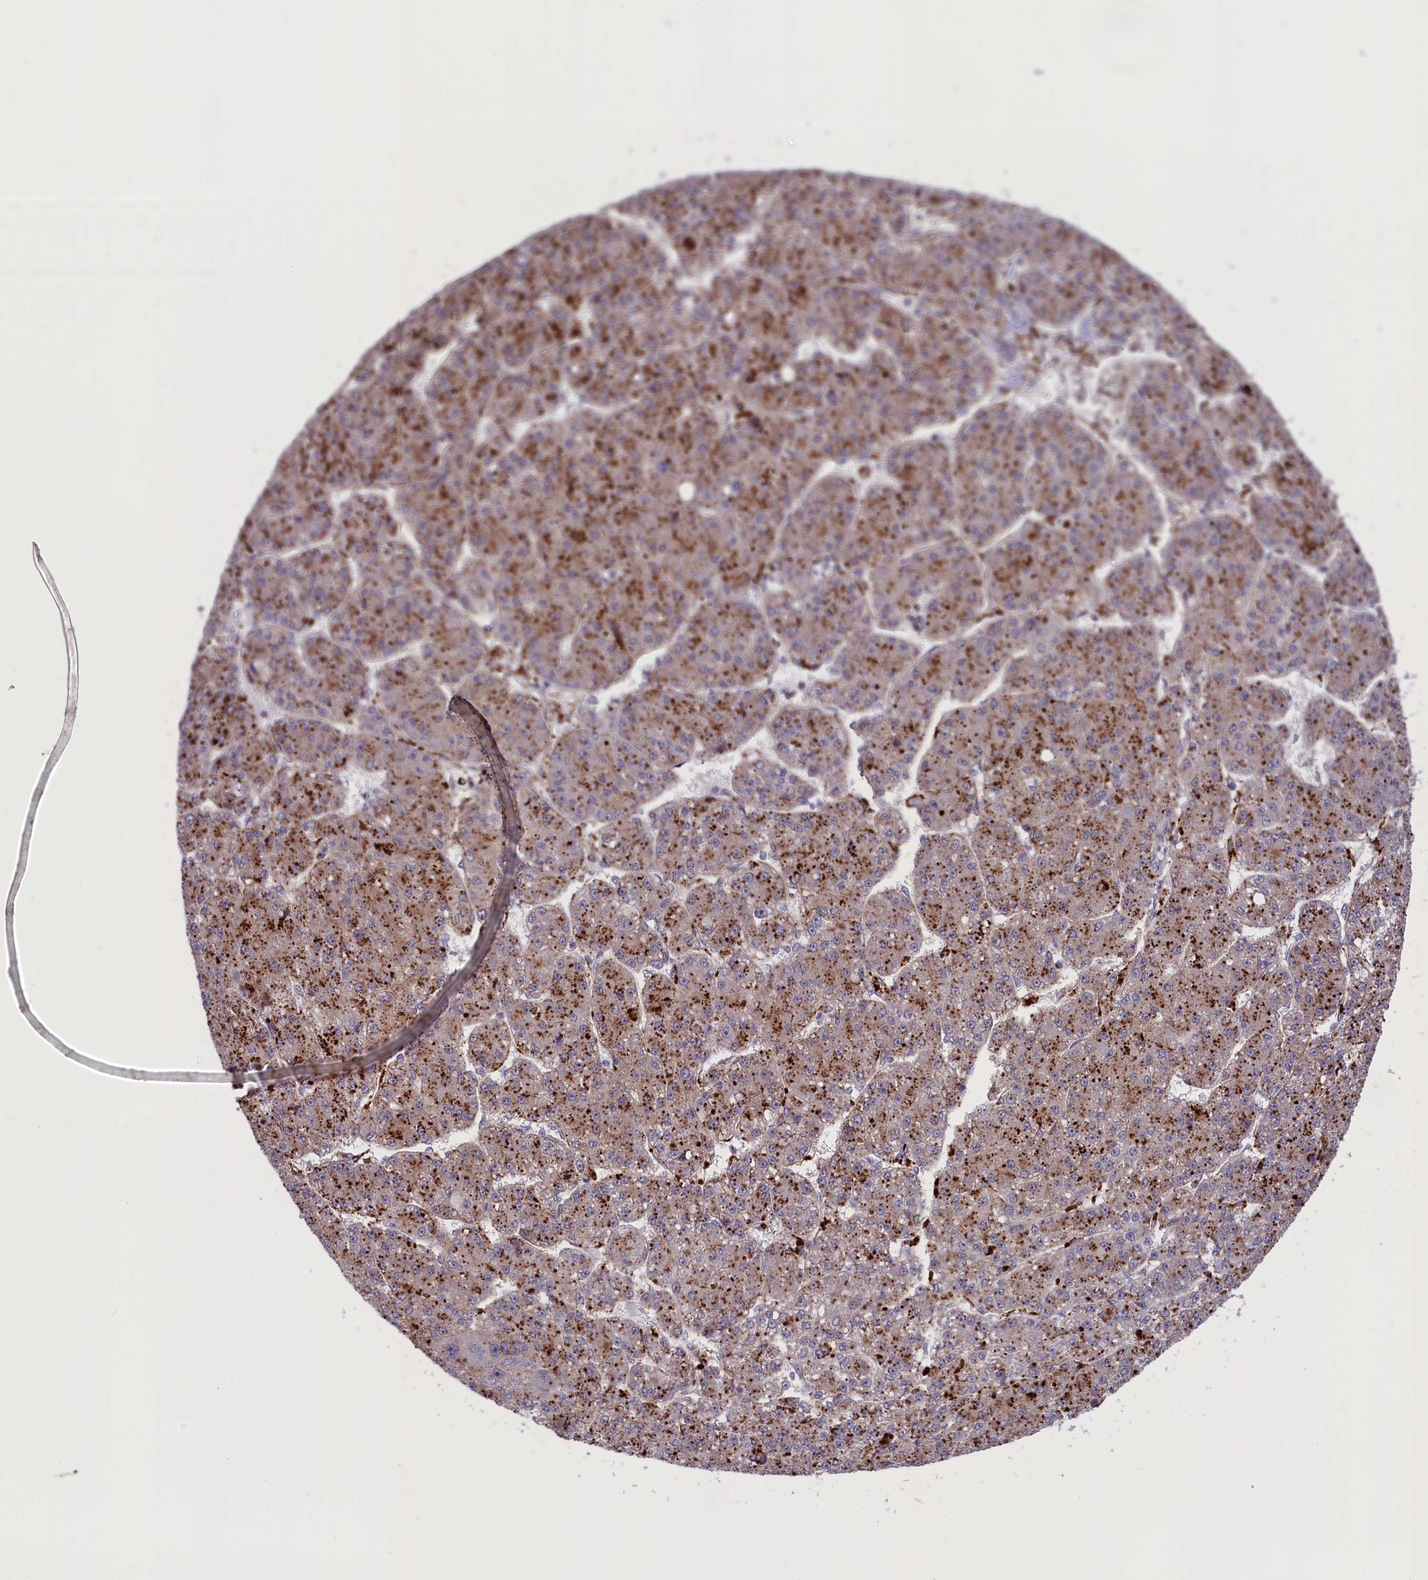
{"staining": {"intensity": "moderate", "quantity": ">75%", "location": "cytoplasmic/membranous"}, "tissue": "liver cancer", "cell_type": "Tumor cells", "image_type": "cancer", "snomed": [{"axis": "morphology", "description": "Carcinoma, Hepatocellular, NOS"}, {"axis": "topography", "description": "Liver"}], "caption": "Liver cancer stained with DAB IHC reveals medium levels of moderate cytoplasmic/membranous positivity in about >75% of tumor cells.", "gene": "MAN2B1", "patient": {"sex": "male", "age": 67}}